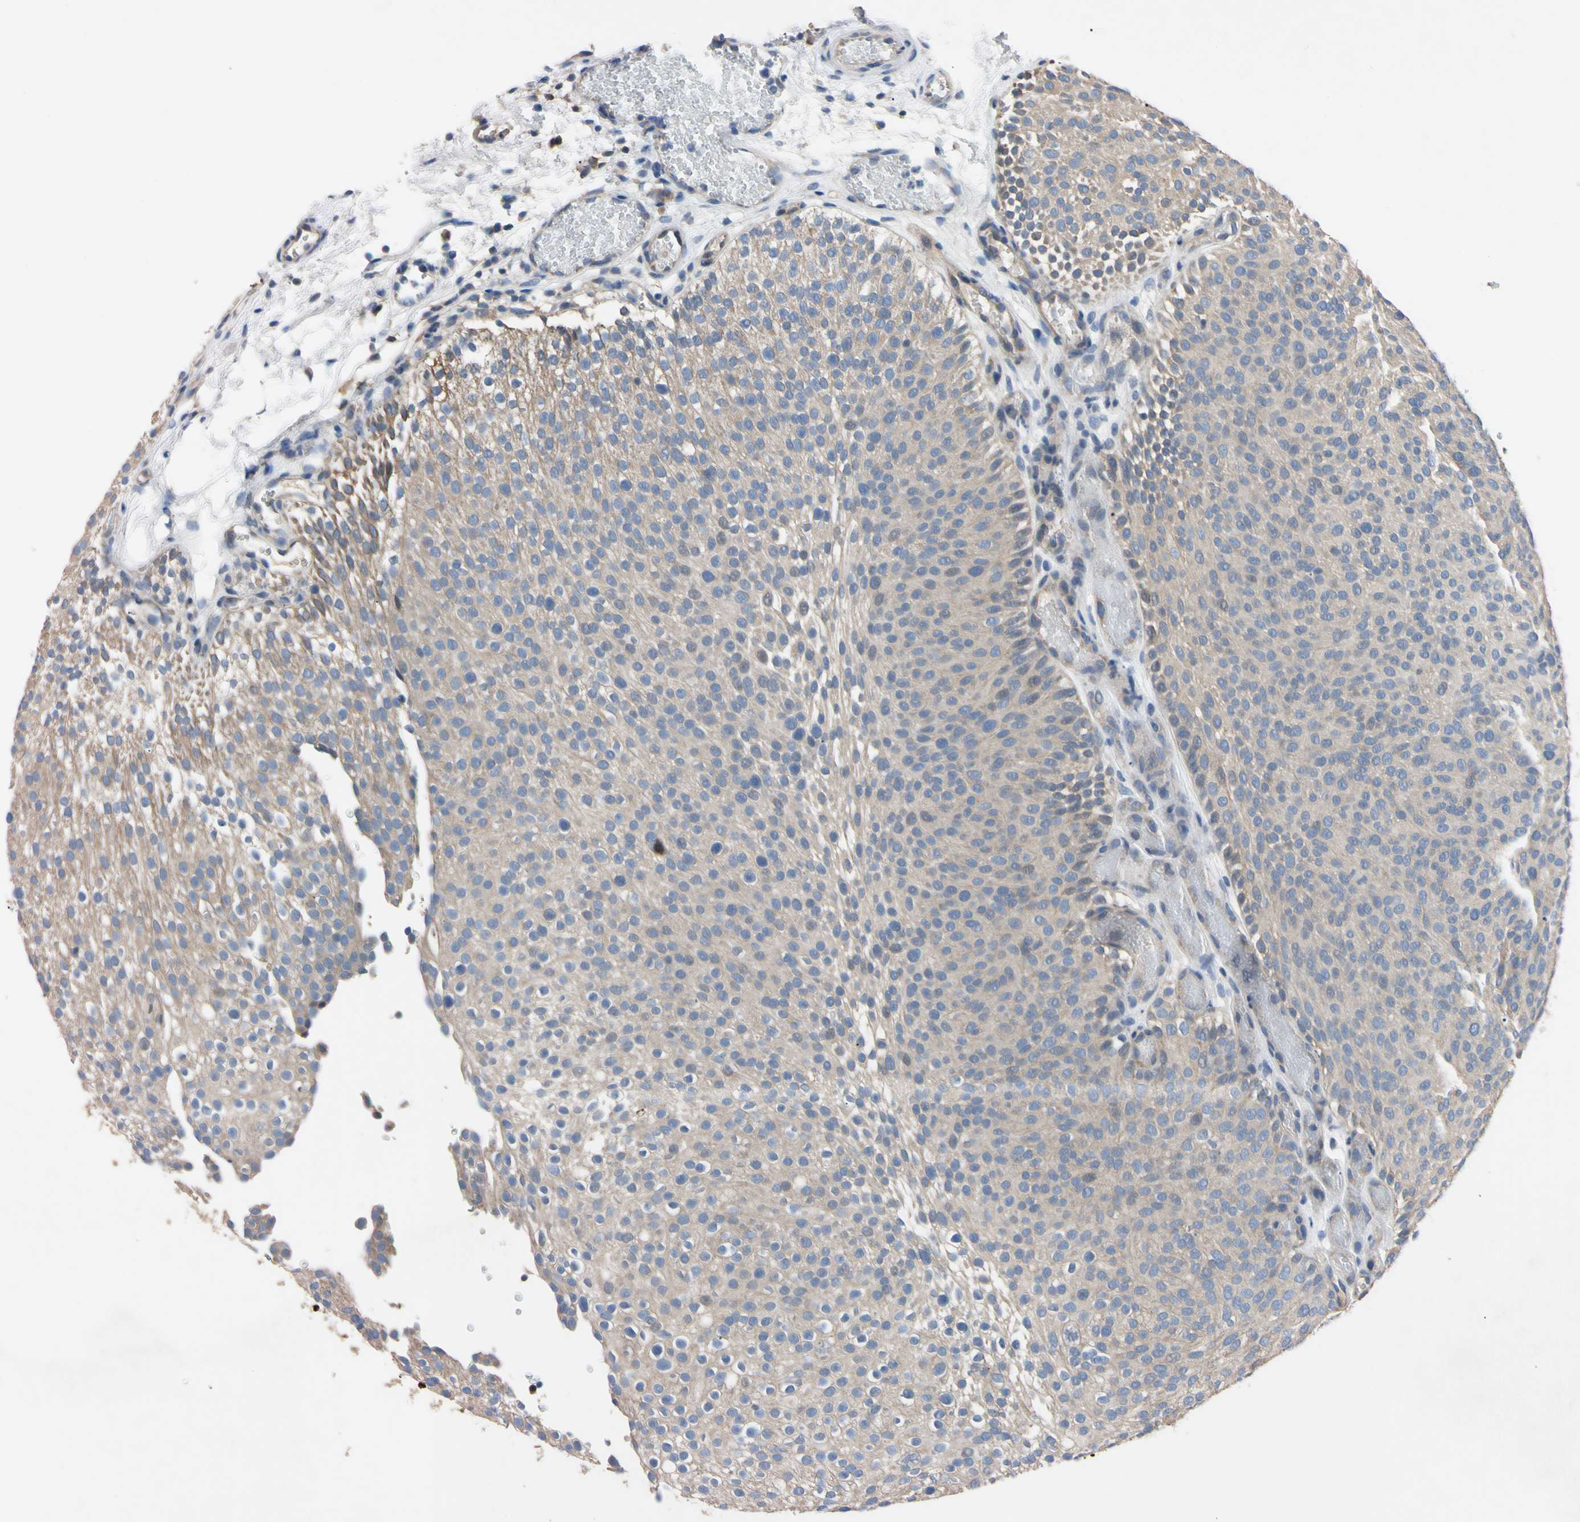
{"staining": {"intensity": "weak", "quantity": "<25%", "location": "cytoplasmic/membranous"}, "tissue": "urothelial cancer", "cell_type": "Tumor cells", "image_type": "cancer", "snomed": [{"axis": "morphology", "description": "Urothelial carcinoma, Low grade"}, {"axis": "topography", "description": "Urinary bladder"}], "caption": "This image is of low-grade urothelial carcinoma stained with immunohistochemistry (IHC) to label a protein in brown with the nuclei are counter-stained blue. There is no staining in tumor cells. (Brightfield microscopy of DAB (3,3'-diaminobenzidine) immunohistochemistry at high magnification).", "gene": "PNKD", "patient": {"sex": "male", "age": 78}}